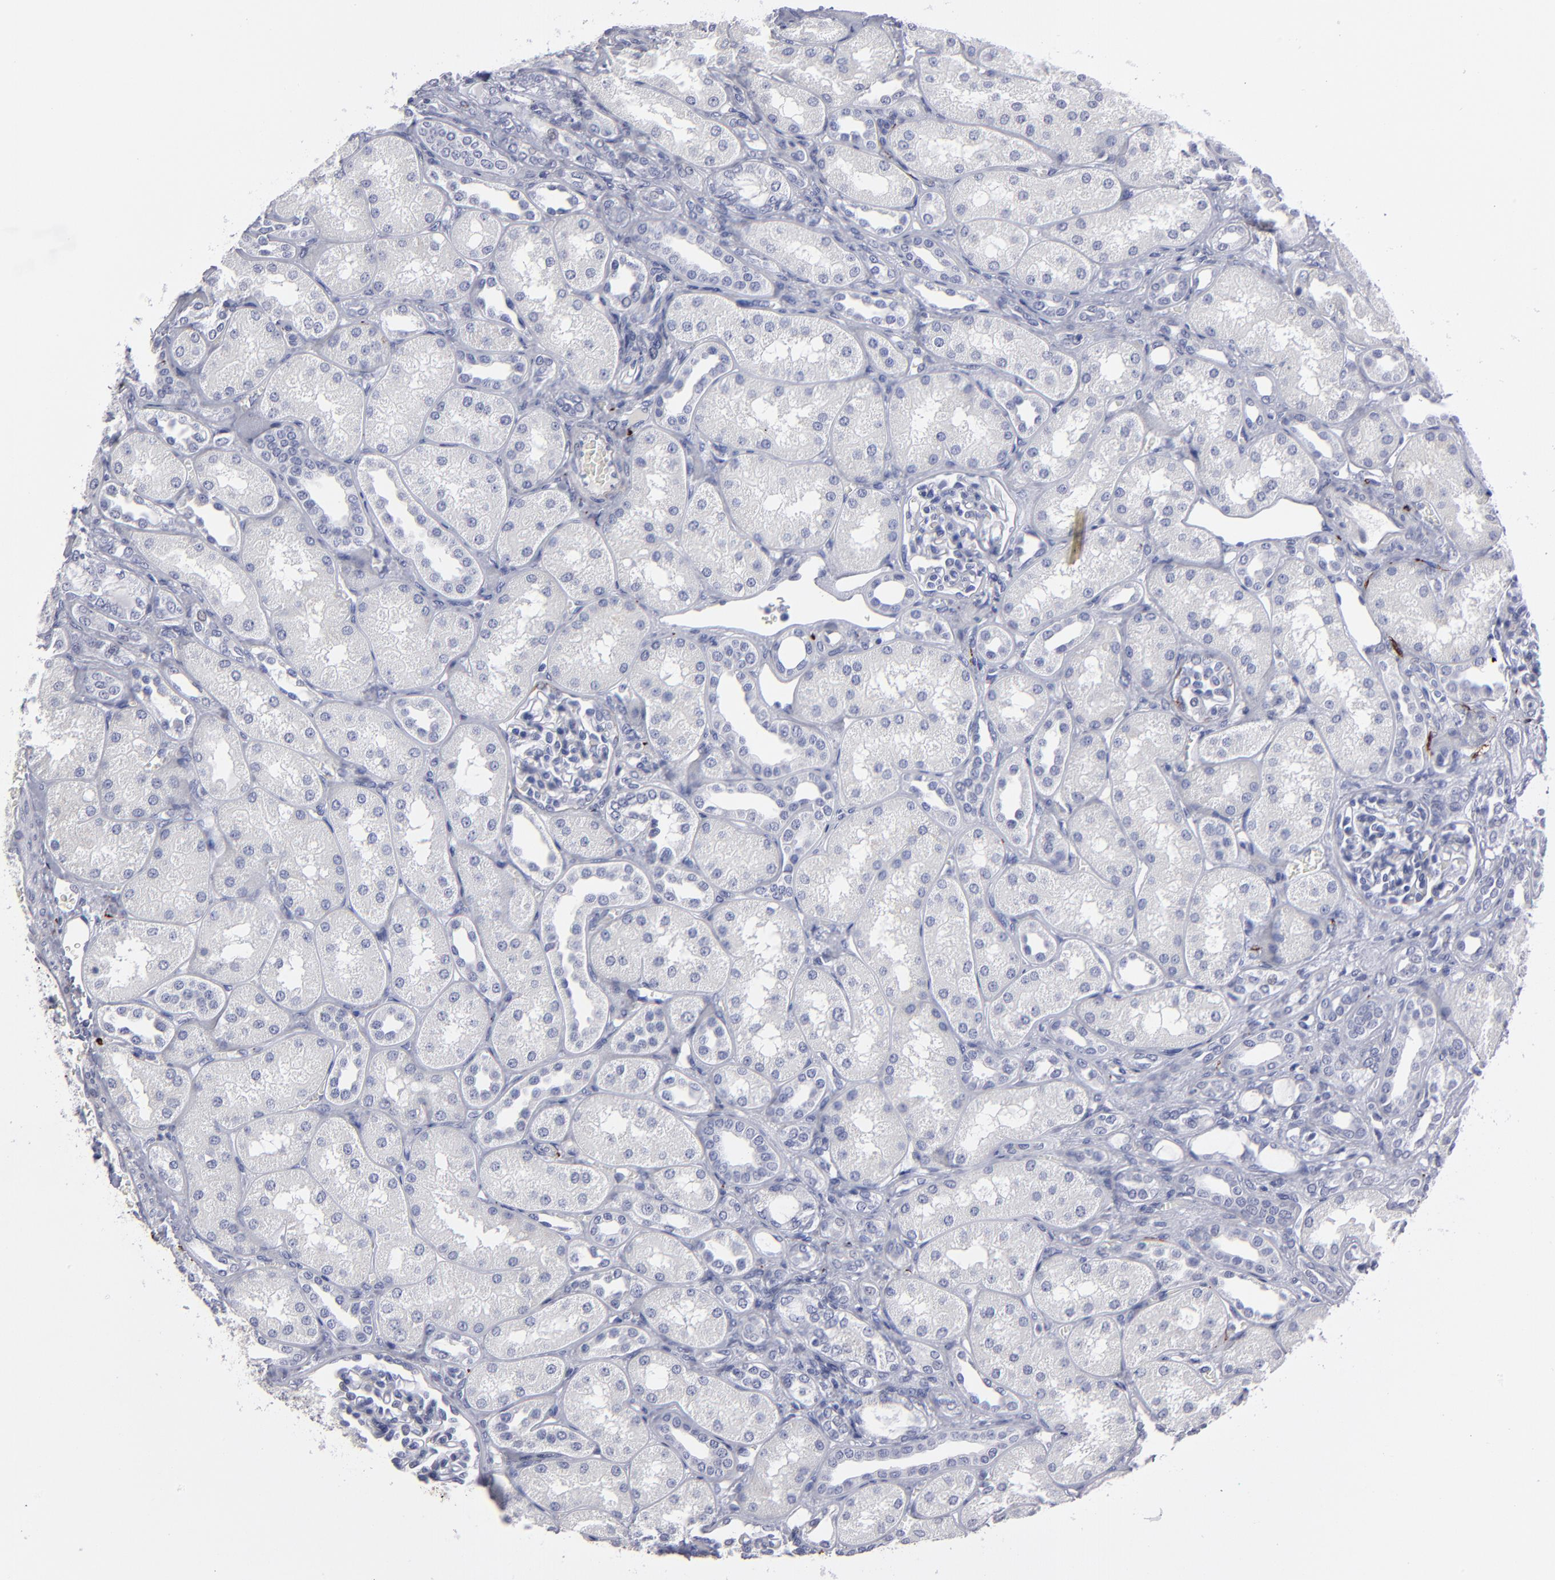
{"staining": {"intensity": "negative", "quantity": "none", "location": "none"}, "tissue": "kidney", "cell_type": "Cells in glomeruli", "image_type": "normal", "snomed": [{"axis": "morphology", "description": "Normal tissue, NOS"}, {"axis": "topography", "description": "Kidney"}], "caption": "This image is of normal kidney stained with IHC to label a protein in brown with the nuclei are counter-stained blue. There is no staining in cells in glomeruli.", "gene": "CADM3", "patient": {"sex": "male", "age": 7}}